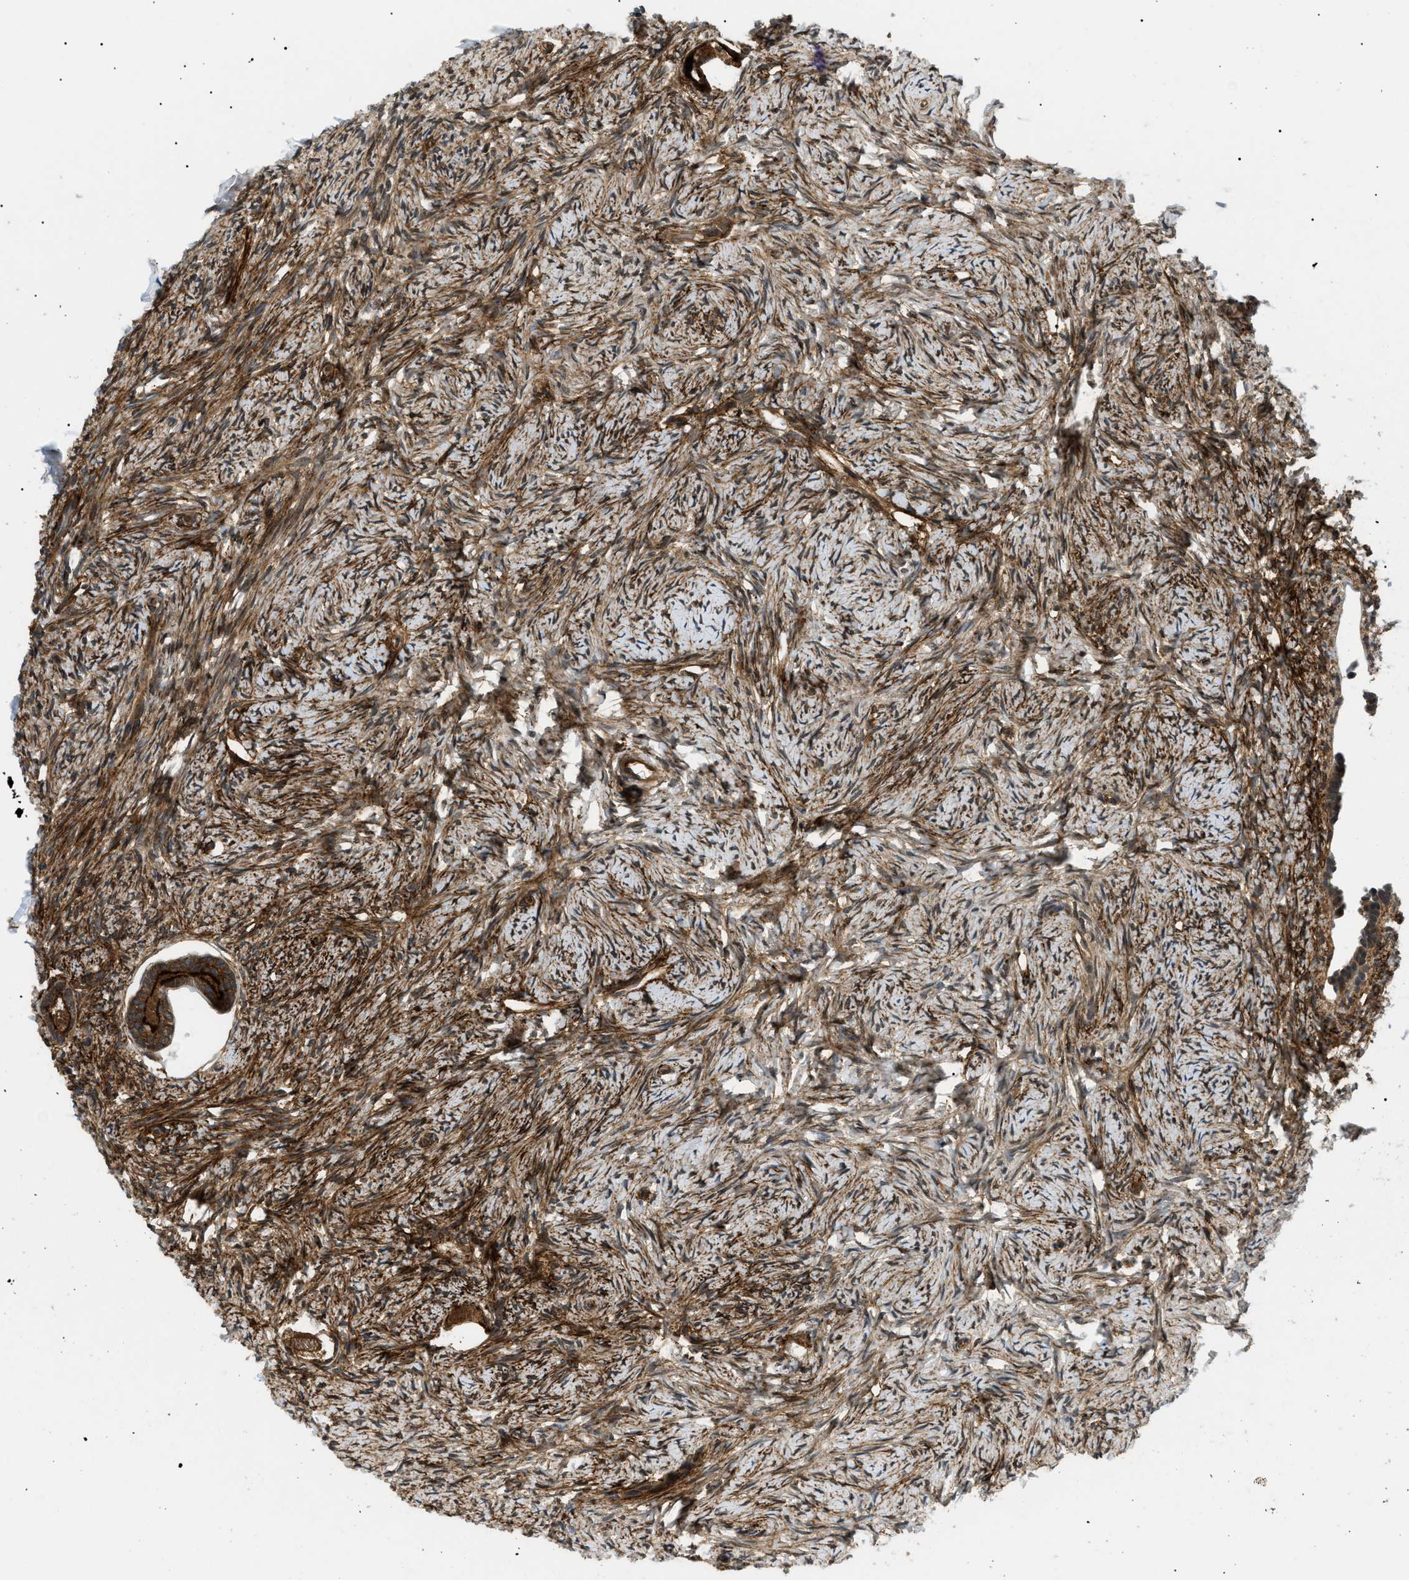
{"staining": {"intensity": "strong", "quantity": ">75%", "location": "cytoplasmic/membranous"}, "tissue": "ovary", "cell_type": "Follicle cells", "image_type": "normal", "snomed": [{"axis": "morphology", "description": "Normal tissue, NOS"}, {"axis": "topography", "description": "Ovary"}], "caption": "Immunohistochemistry (IHC) photomicrograph of normal human ovary stained for a protein (brown), which exhibits high levels of strong cytoplasmic/membranous expression in about >75% of follicle cells.", "gene": "ATP6AP1", "patient": {"sex": "female", "age": 33}}